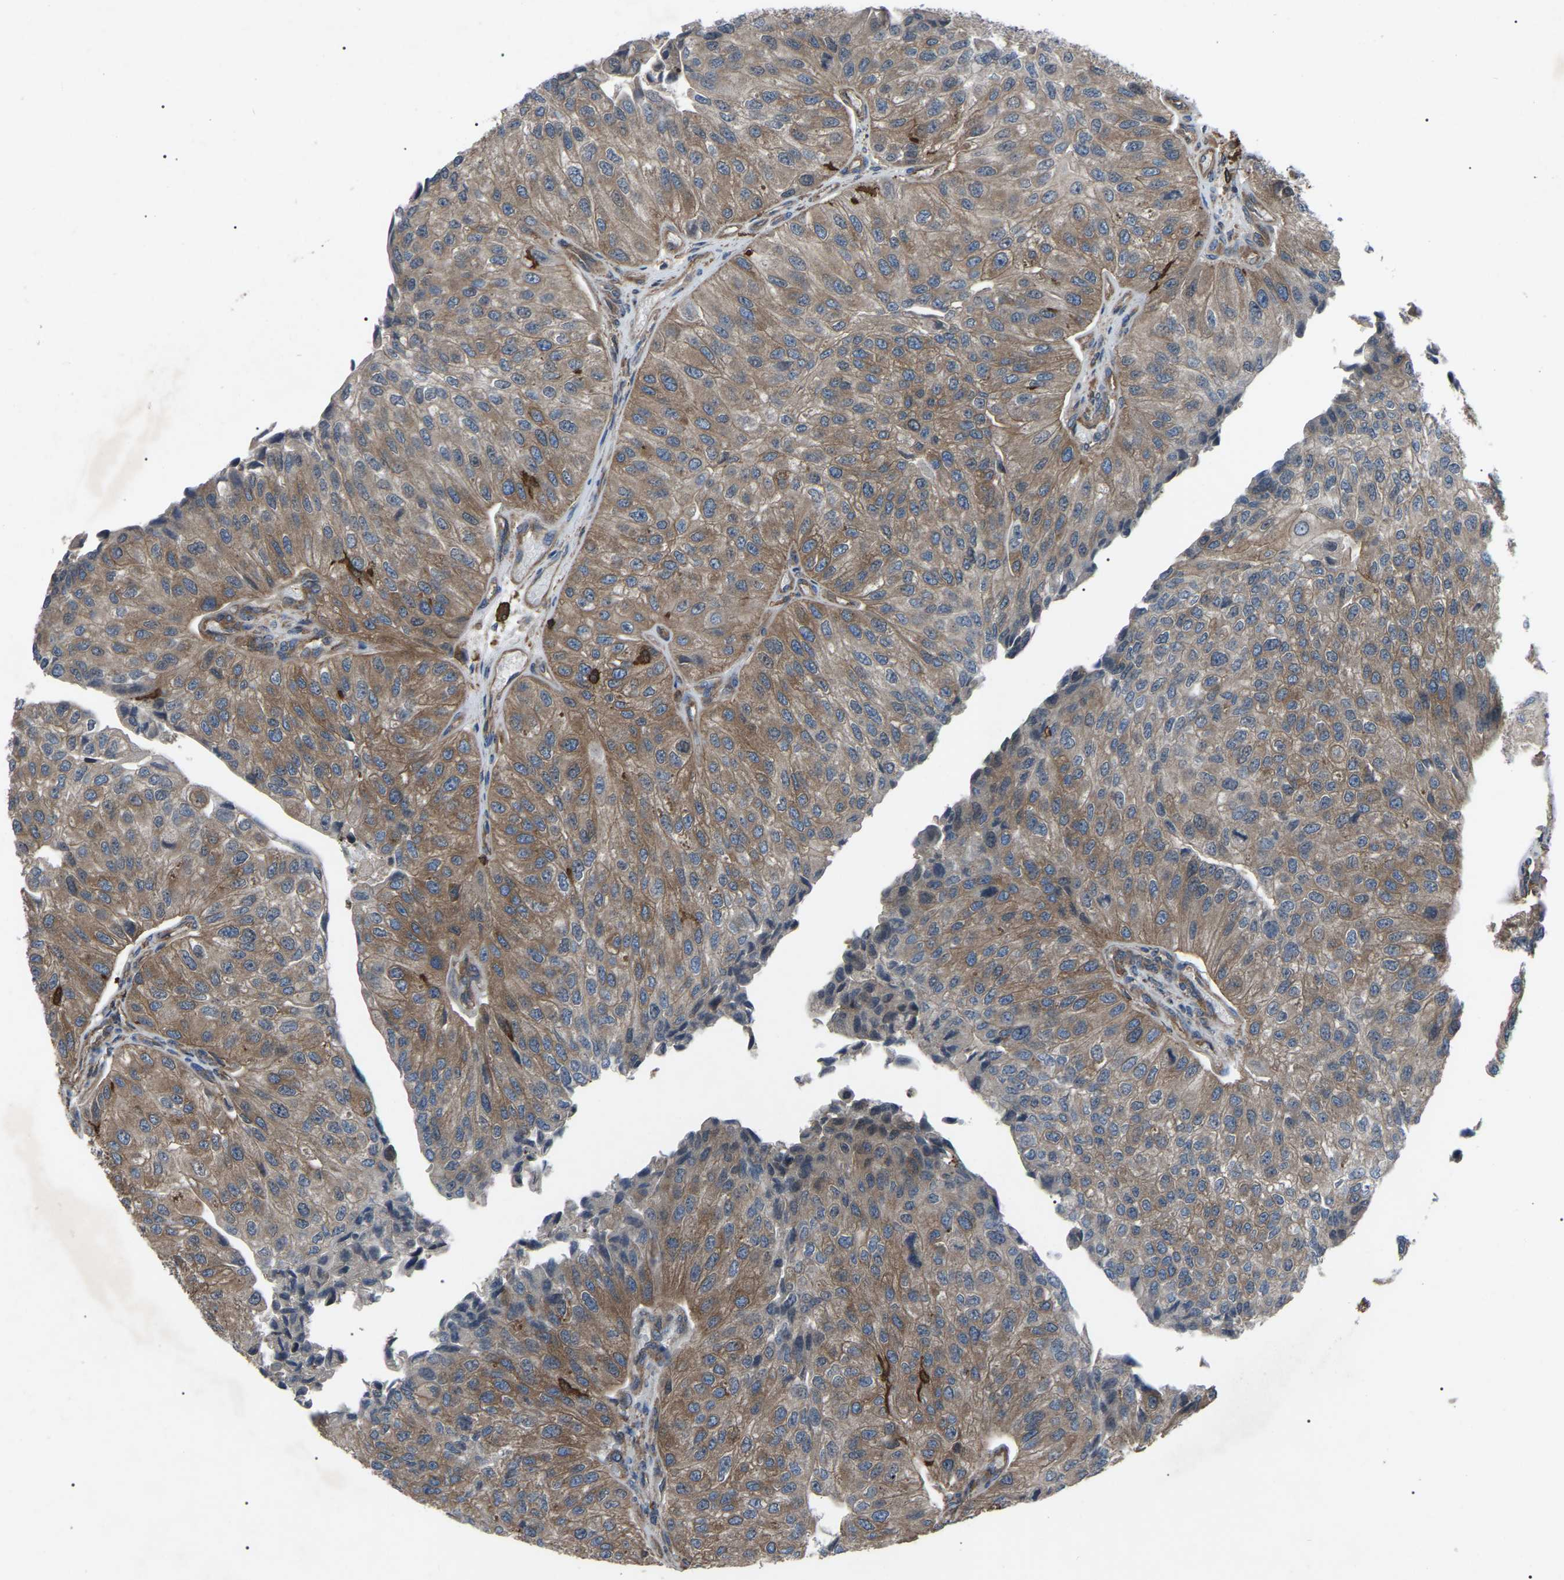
{"staining": {"intensity": "moderate", "quantity": ">75%", "location": "cytoplasmic/membranous"}, "tissue": "urothelial cancer", "cell_type": "Tumor cells", "image_type": "cancer", "snomed": [{"axis": "morphology", "description": "Urothelial carcinoma, High grade"}, {"axis": "topography", "description": "Kidney"}, {"axis": "topography", "description": "Urinary bladder"}], "caption": "Protein positivity by immunohistochemistry (IHC) reveals moderate cytoplasmic/membranous staining in approximately >75% of tumor cells in high-grade urothelial carcinoma. The protein of interest is stained brown, and the nuclei are stained in blue (DAB (3,3'-diaminobenzidine) IHC with brightfield microscopy, high magnification).", "gene": "AIMP1", "patient": {"sex": "male", "age": 77}}